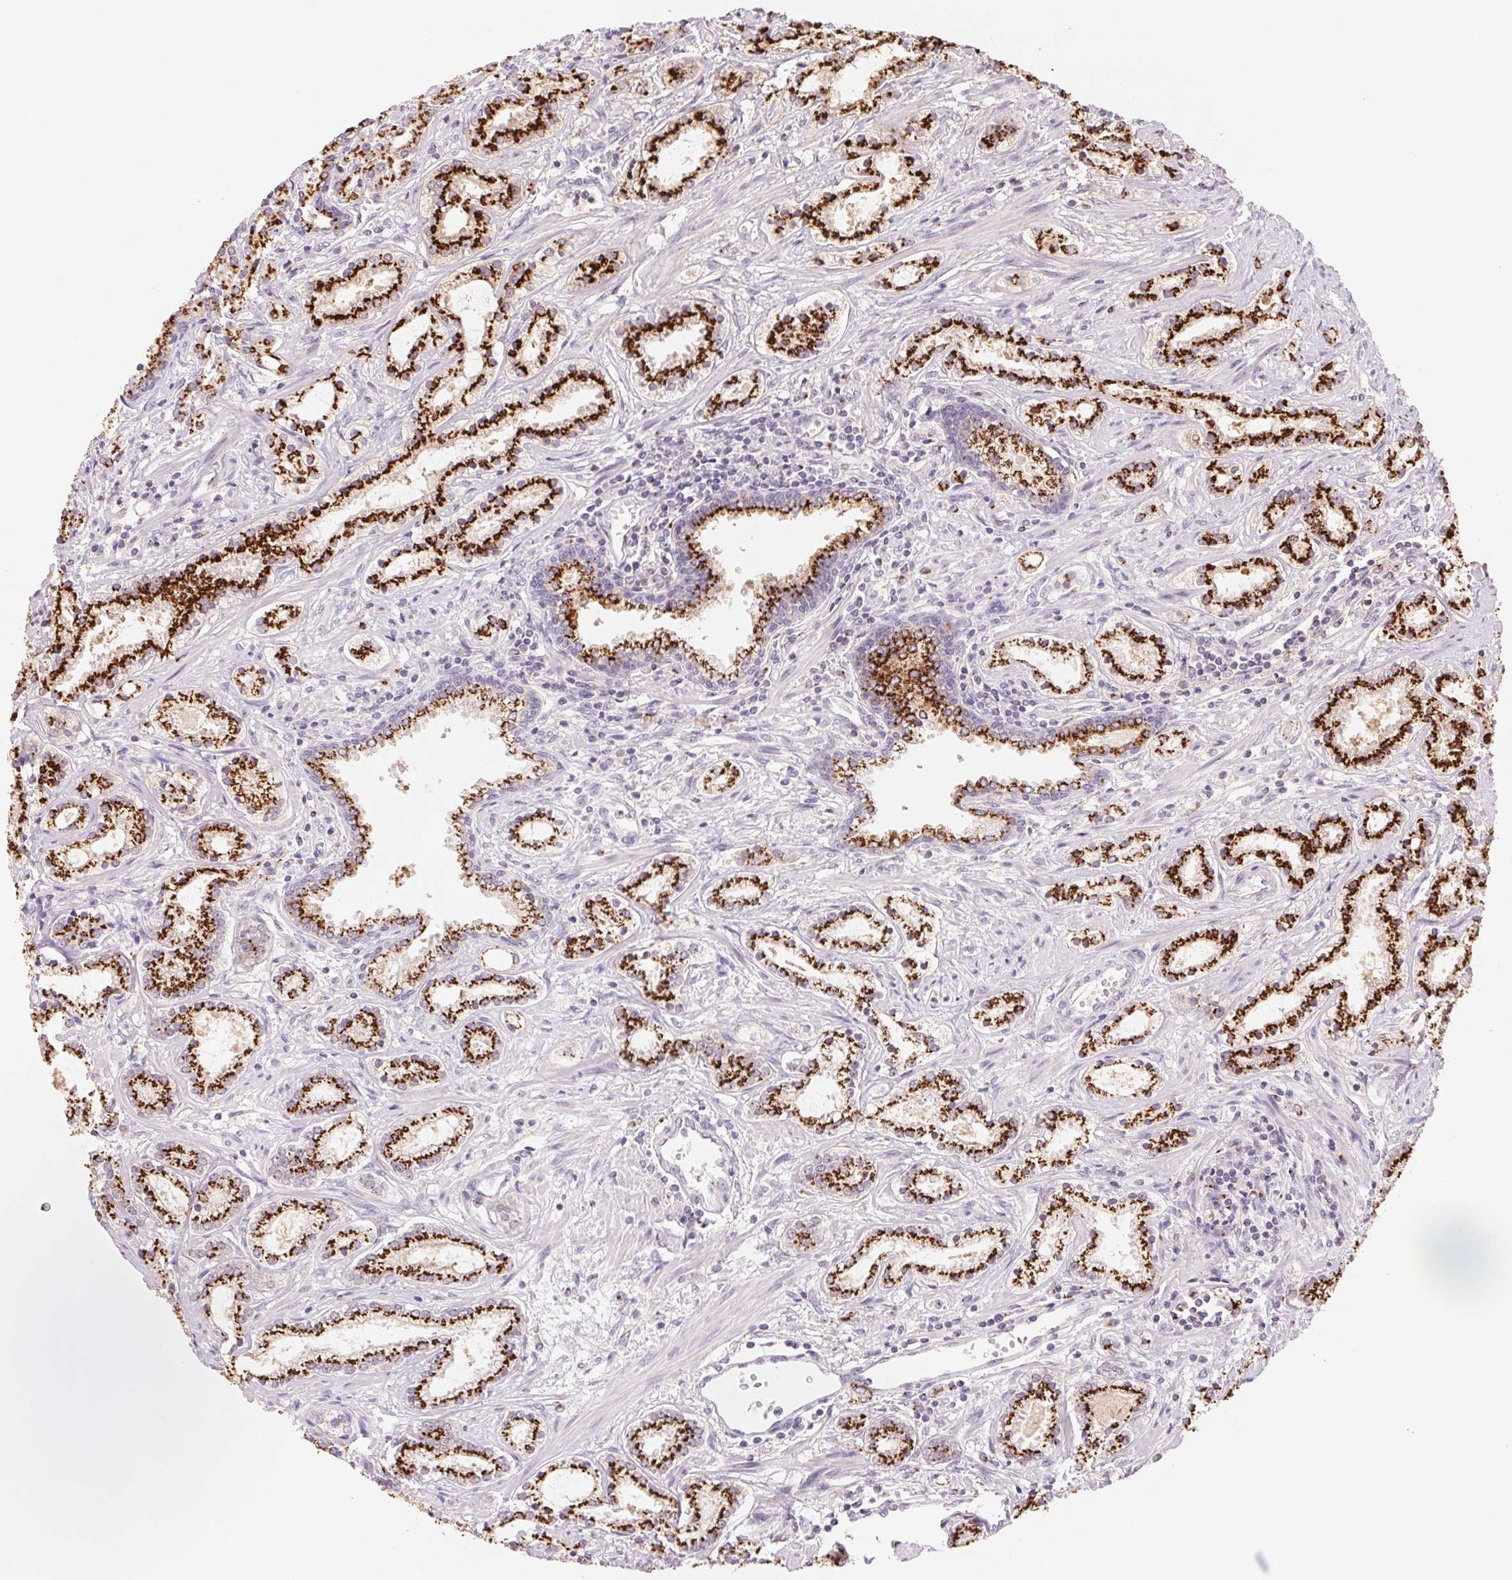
{"staining": {"intensity": "strong", "quantity": ">75%", "location": "cytoplasmic/membranous"}, "tissue": "prostate cancer", "cell_type": "Tumor cells", "image_type": "cancer", "snomed": [{"axis": "morphology", "description": "Adenocarcinoma, Medium grade"}, {"axis": "topography", "description": "Prostate"}], "caption": "Prostate cancer (medium-grade adenocarcinoma) stained for a protein (brown) shows strong cytoplasmic/membranous positive staining in about >75% of tumor cells.", "gene": "GALNT7", "patient": {"sex": "male", "age": 57}}